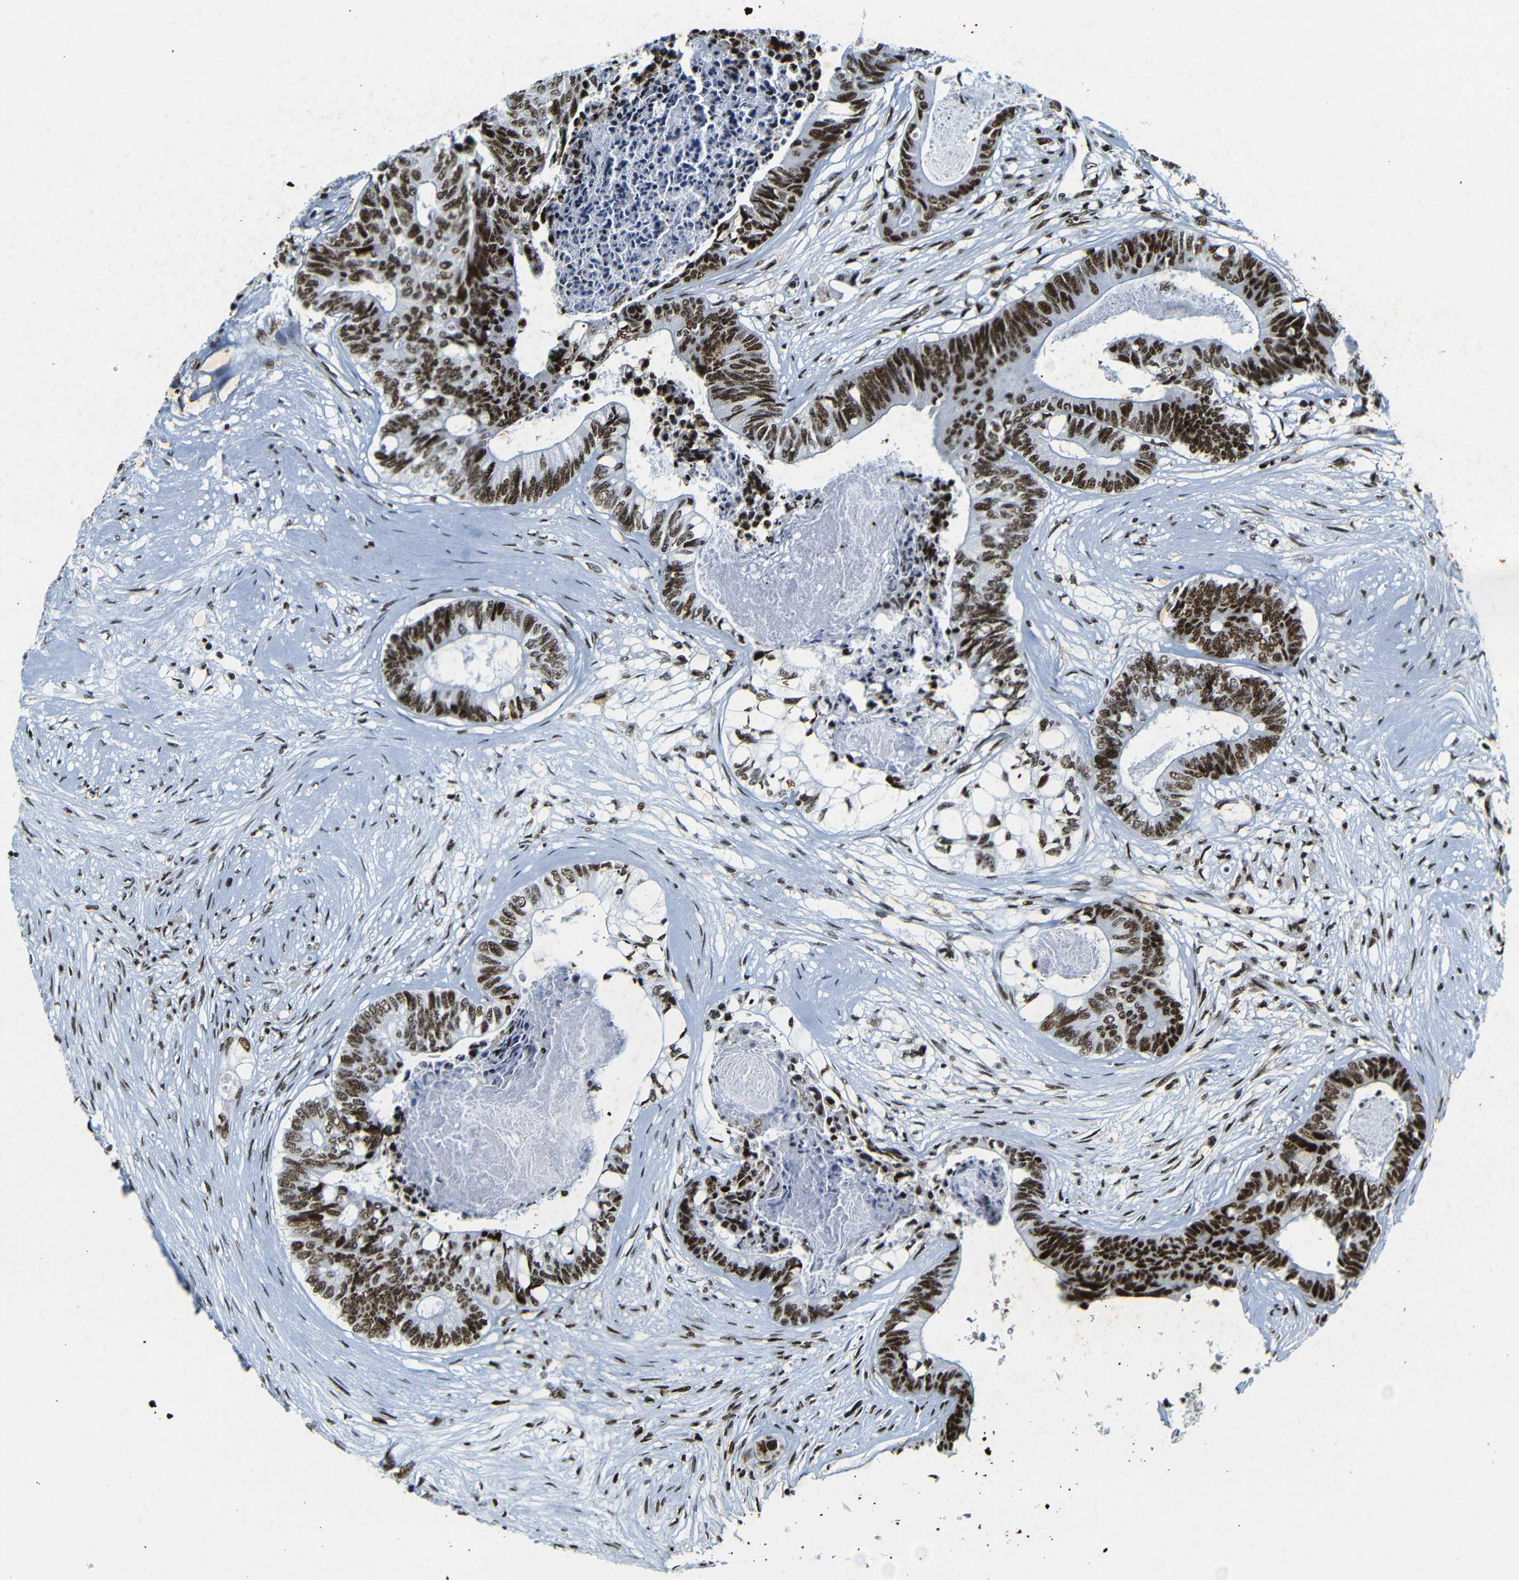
{"staining": {"intensity": "strong", "quantity": ">75%", "location": "nuclear"}, "tissue": "colorectal cancer", "cell_type": "Tumor cells", "image_type": "cancer", "snomed": [{"axis": "morphology", "description": "Adenocarcinoma, NOS"}, {"axis": "topography", "description": "Rectum"}], "caption": "IHC micrograph of colorectal cancer stained for a protein (brown), which reveals high levels of strong nuclear expression in about >75% of tumor cells.", "gene": "SRSF1", "patient": {"sex": "male", "age": 63}}